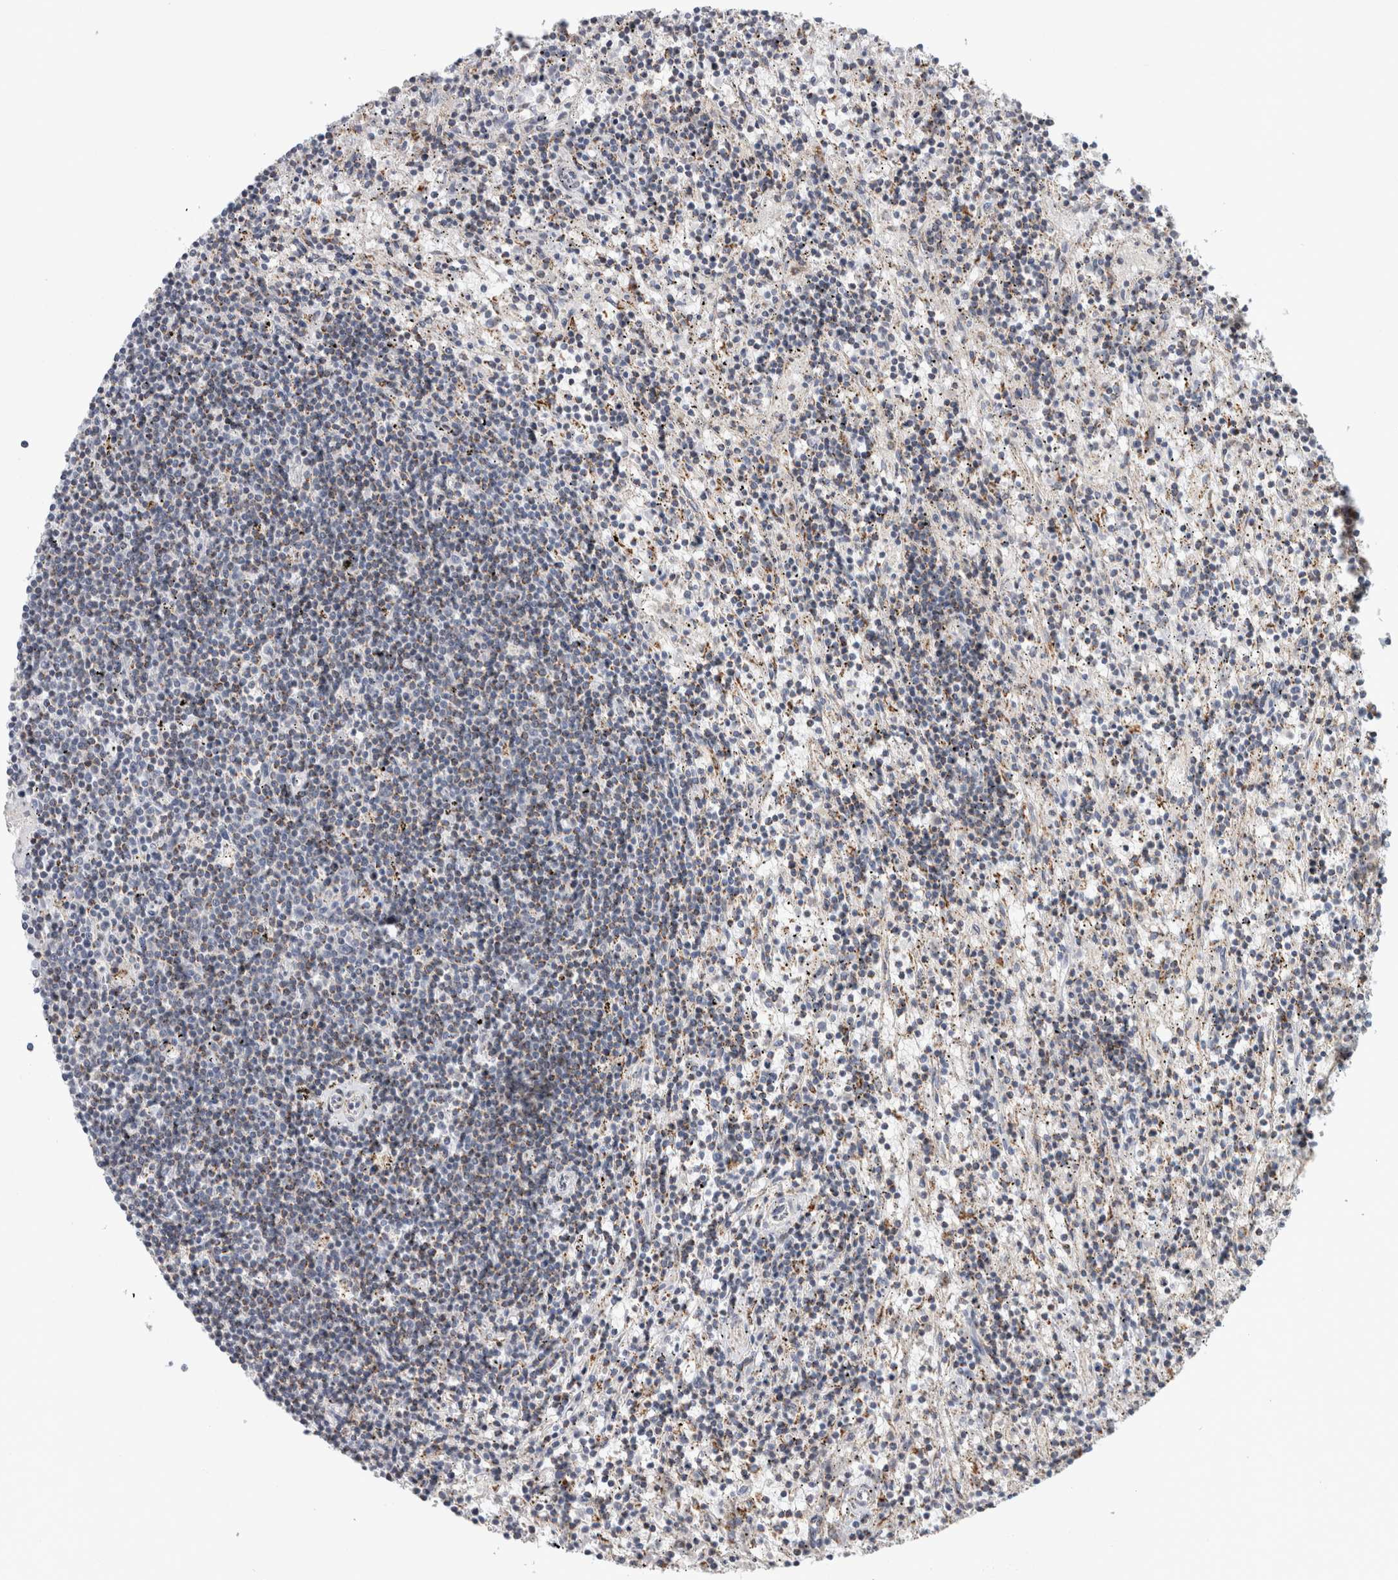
{"staining": {"intensity": "negative", "quantity": "none", "location": "none"}, "tissue": "lymphoma", "cell_type": "Tumor cells", "image_type": "cancer", "snomed": [{"axis": "morphology", "description": "Malignant lymphoma, non-Hodgkin's type, Low grade"}, {"axis": "topography", "description": "Spleen"}], "caption": "Human malignant lymphoma, non-Hodgkin's type (low-grade) stained for a protein using immunohistochemistry displays no expression in tumor cells.", "gene": "RAB18", "patient": {"sex": "male", "age": 76}}